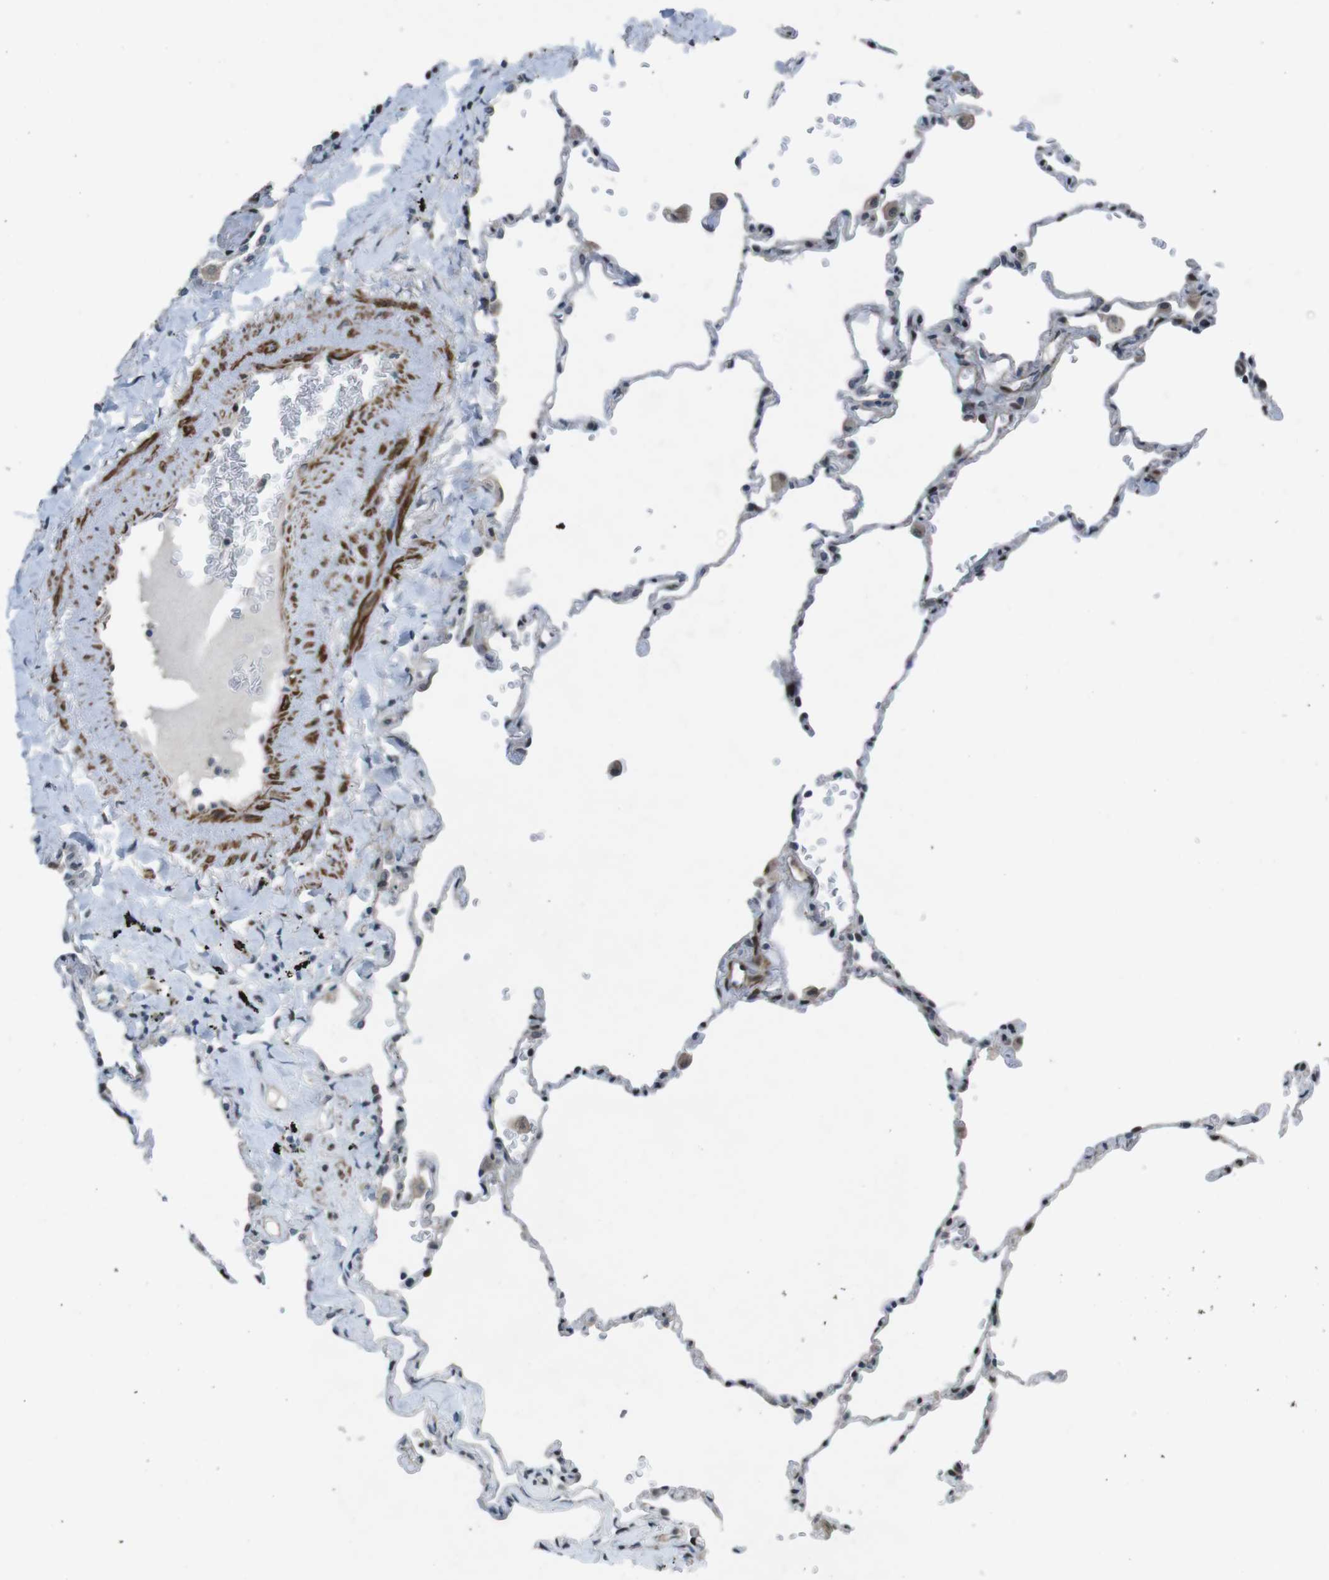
{"staining": {"intensity": "moderate", "quantity": "<25%", "location": "nuclear"}, "tissue": "lung", "cell_type": "Alveolar cells", "image_type": "normal", "snomed": [{"axis": "morphology", "description": "Normal tissue, NOS"}, {"axis": "topography", "description": "Lung"}], "caption": "This photomicrograph demonstrates immunohistochemistry staining of normal lung, with low moderate nuclear positivity in about <25% of alveolar cells.", "gene": "PBRM1", "patient": {"sex": "male", "age": 59}}